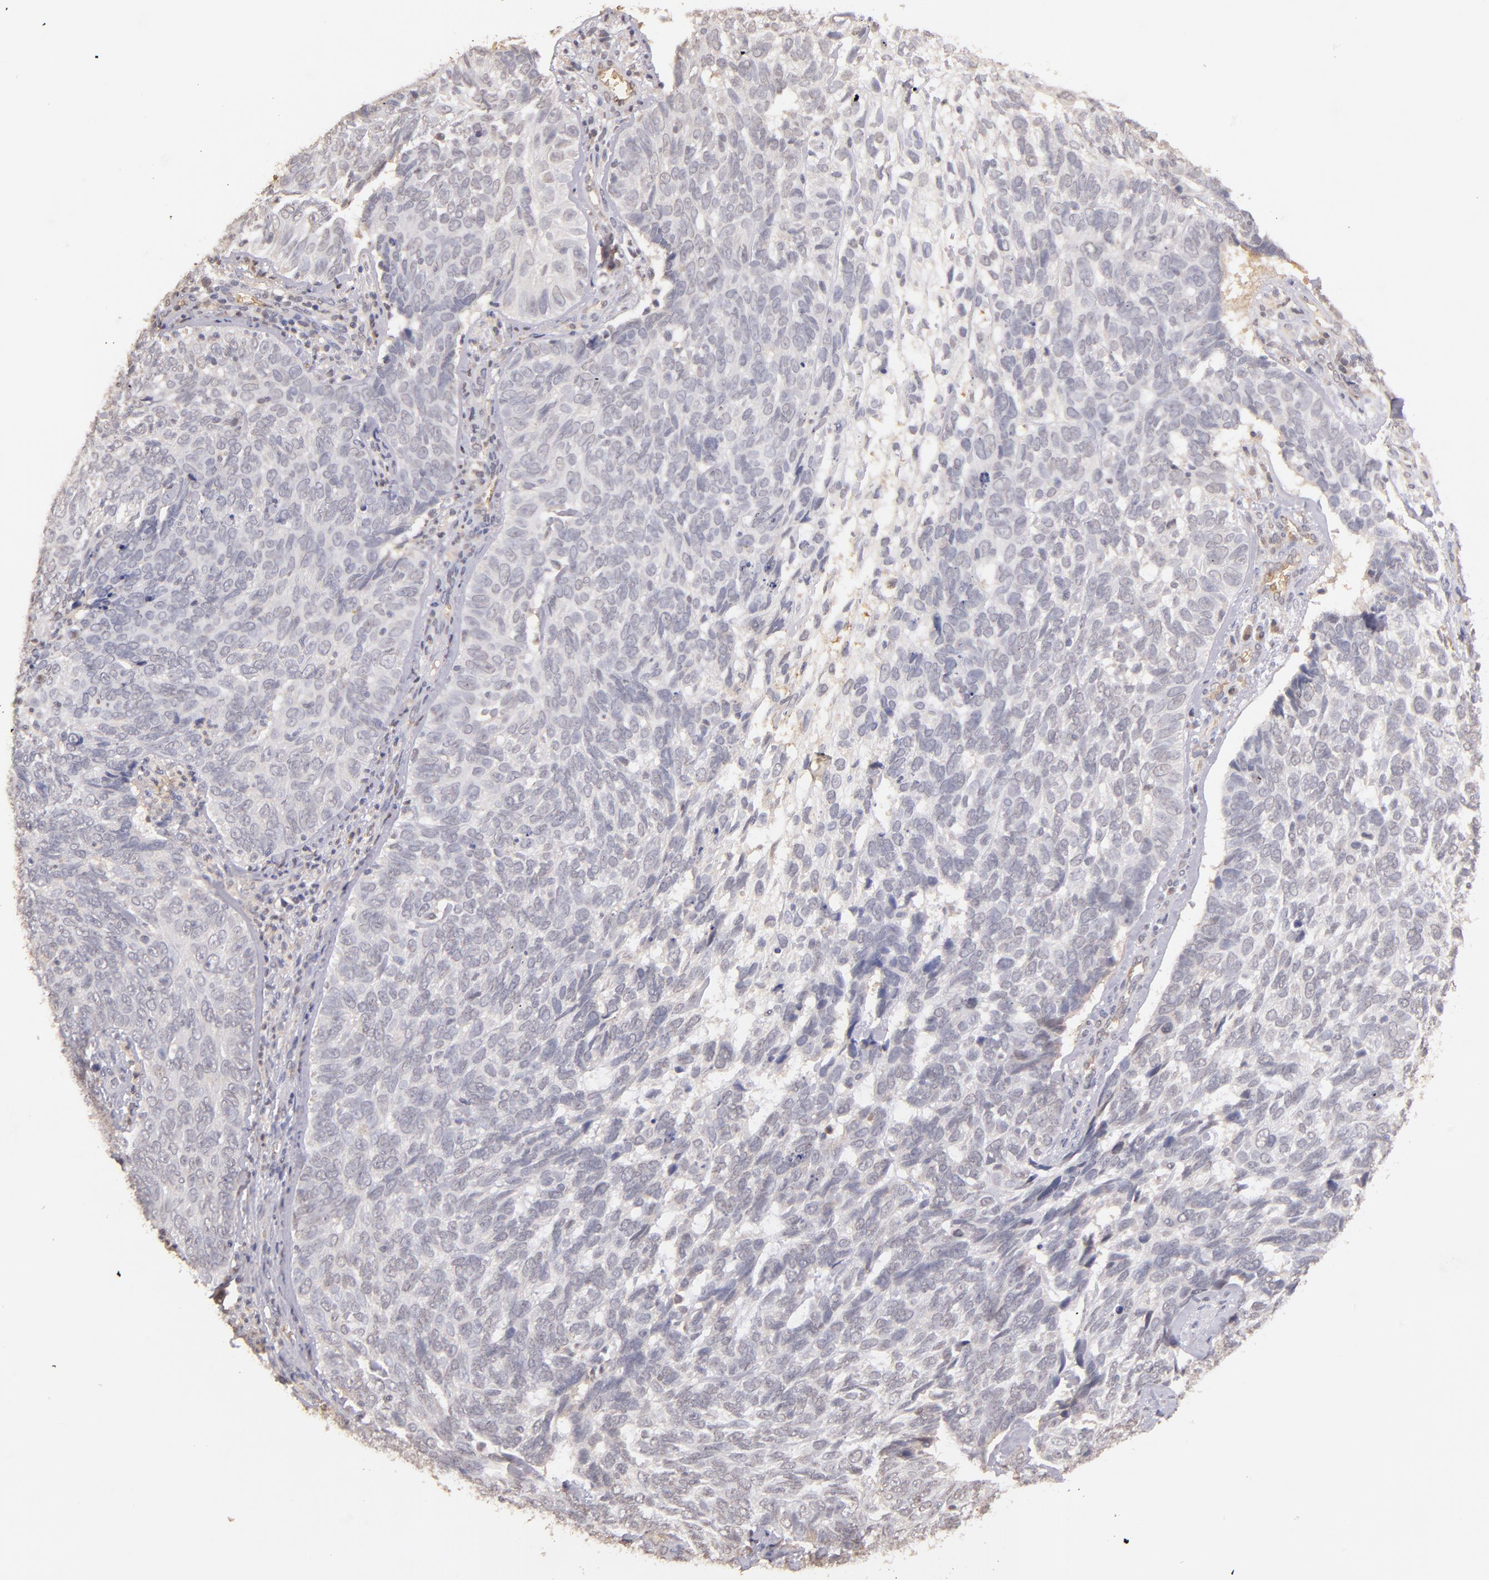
{"staining": {"intensity": "negative", "quantity": "none", "location": "none"}, "tissue": "skin cancer", "cell_type": "Tumor cells", "image_type": "cancer", "snomed": [{"axis": "morphology", "description": "Basal cell carcinoma"}, {"axis": "topography", "description": "Skin"}], "caption": "Immunohistochemical staining of basal cell carcinoma (skin) demonstrates no significant staining in tumor cells. (DAB (3,3'-diaminobenzidine) immunohistochemistry, high magnification).", "gene": "SERPINC1", "patient": {"sex": "male", "age": 72}}